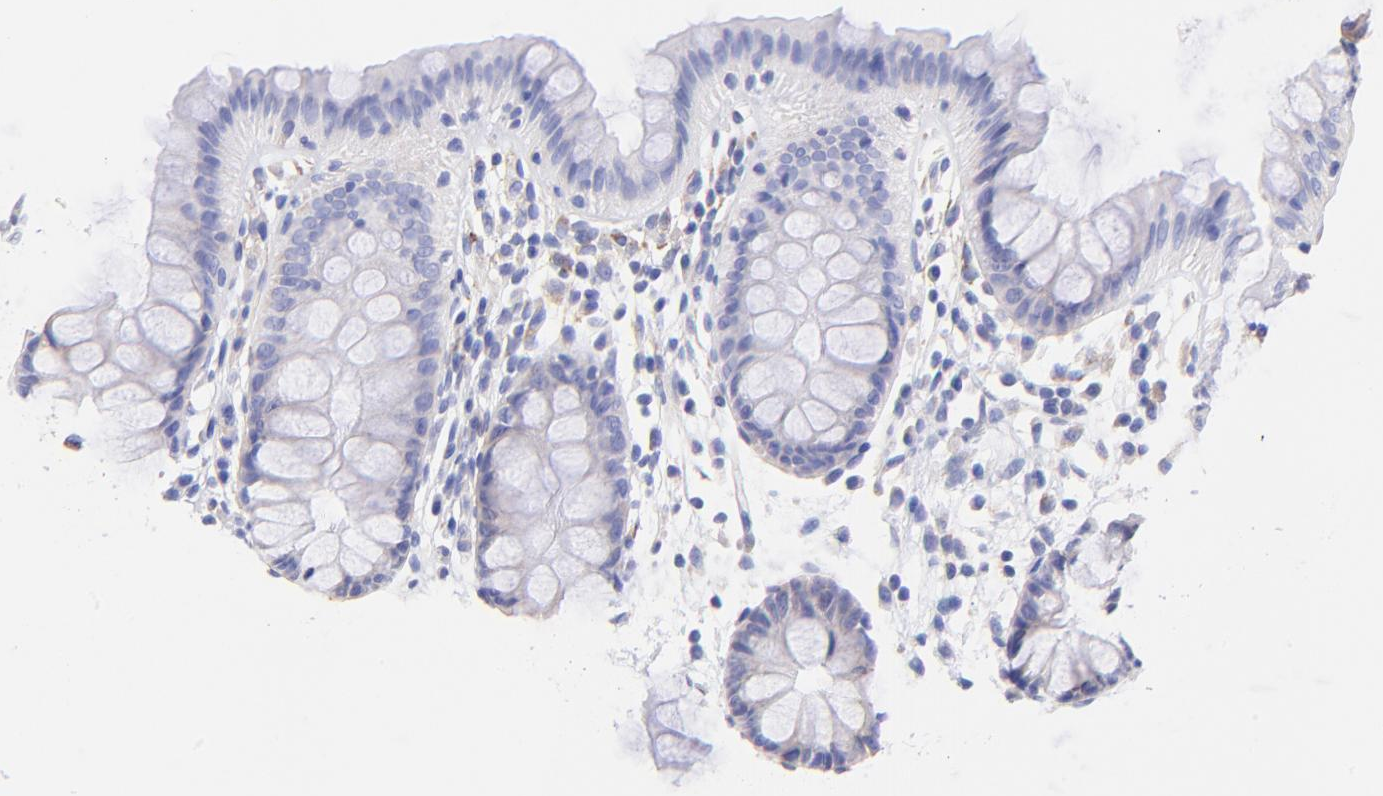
{"staining": {"intensity": "negative", "quantity": "none", "location": "none"}, "tissue": "colon", "cell_type": "Endothelial cells", "image_type": "normal", "snomed": [{"axis": "morphology", "description": "Normal tissue, NOS"}, {"axis": "topography", "description": "Smooth muscle"}, {"axis": "topography", "description": "Colon"}], "caption": "There is no significant positivity in endothelial cells of colon. (Immunohistochemistry (ihc), brightfield microscopy, high magnification).", "gene": "SPARC", "patient": {"sex": "male", "age": 67}}